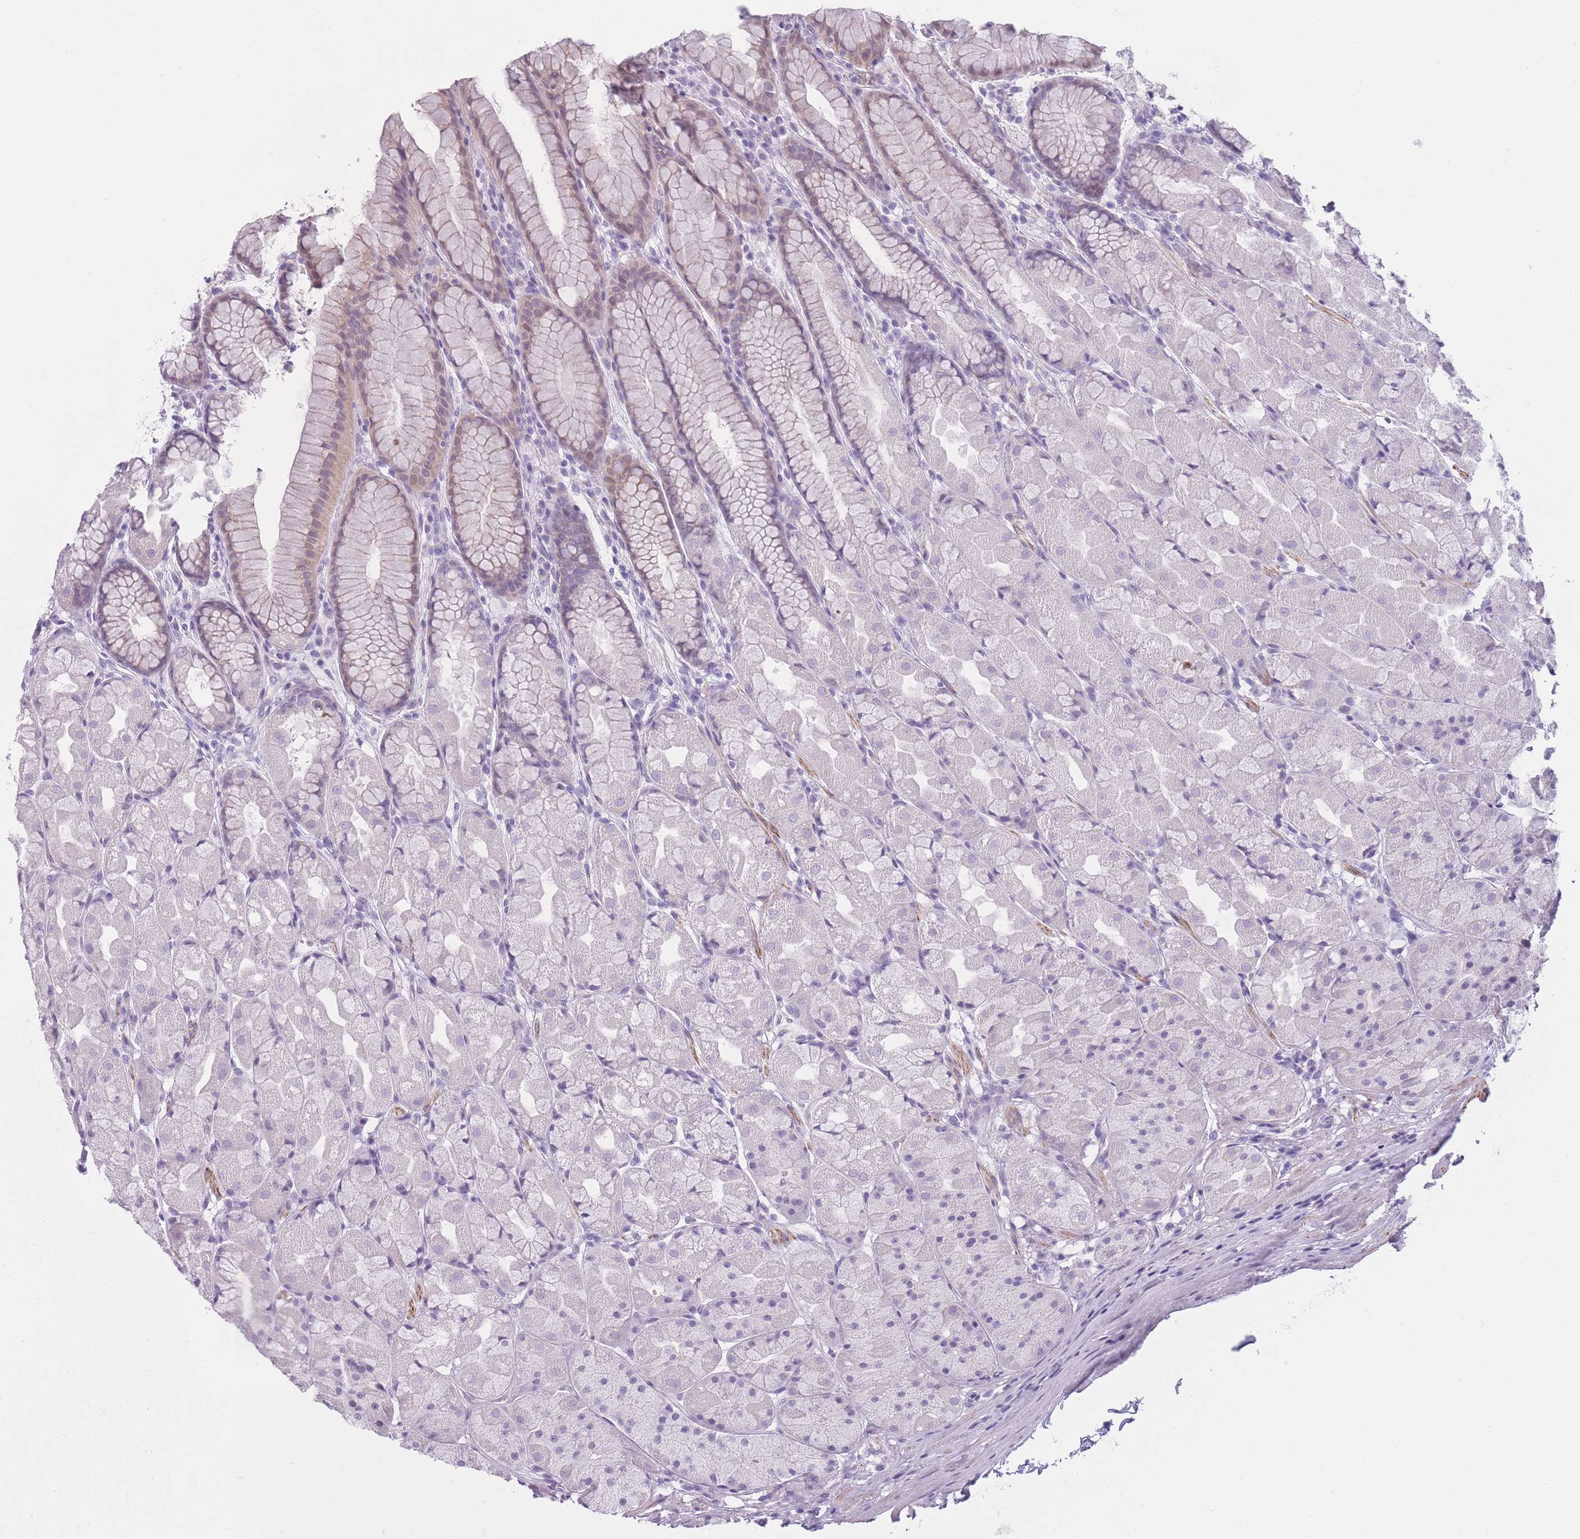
{"staining": {"intensity": "negative", "quantity": "none", "location": "none"}, "tissue": "stomach", "cell_type": "Glandular cells", "image_type": "normal", "snomed": [{"axis": "morphology", "description": "Normal tissue, NOS"}, {"axis": "topography", "description": "Stomach"}], "caption": "This is a photomicrograph of immunohistochemistry staining of unremarkable stomach, which shows no positivity in glandular cells.", "gene": "GOLGA6A", "patient": {"sex": "male", "age": 57}}